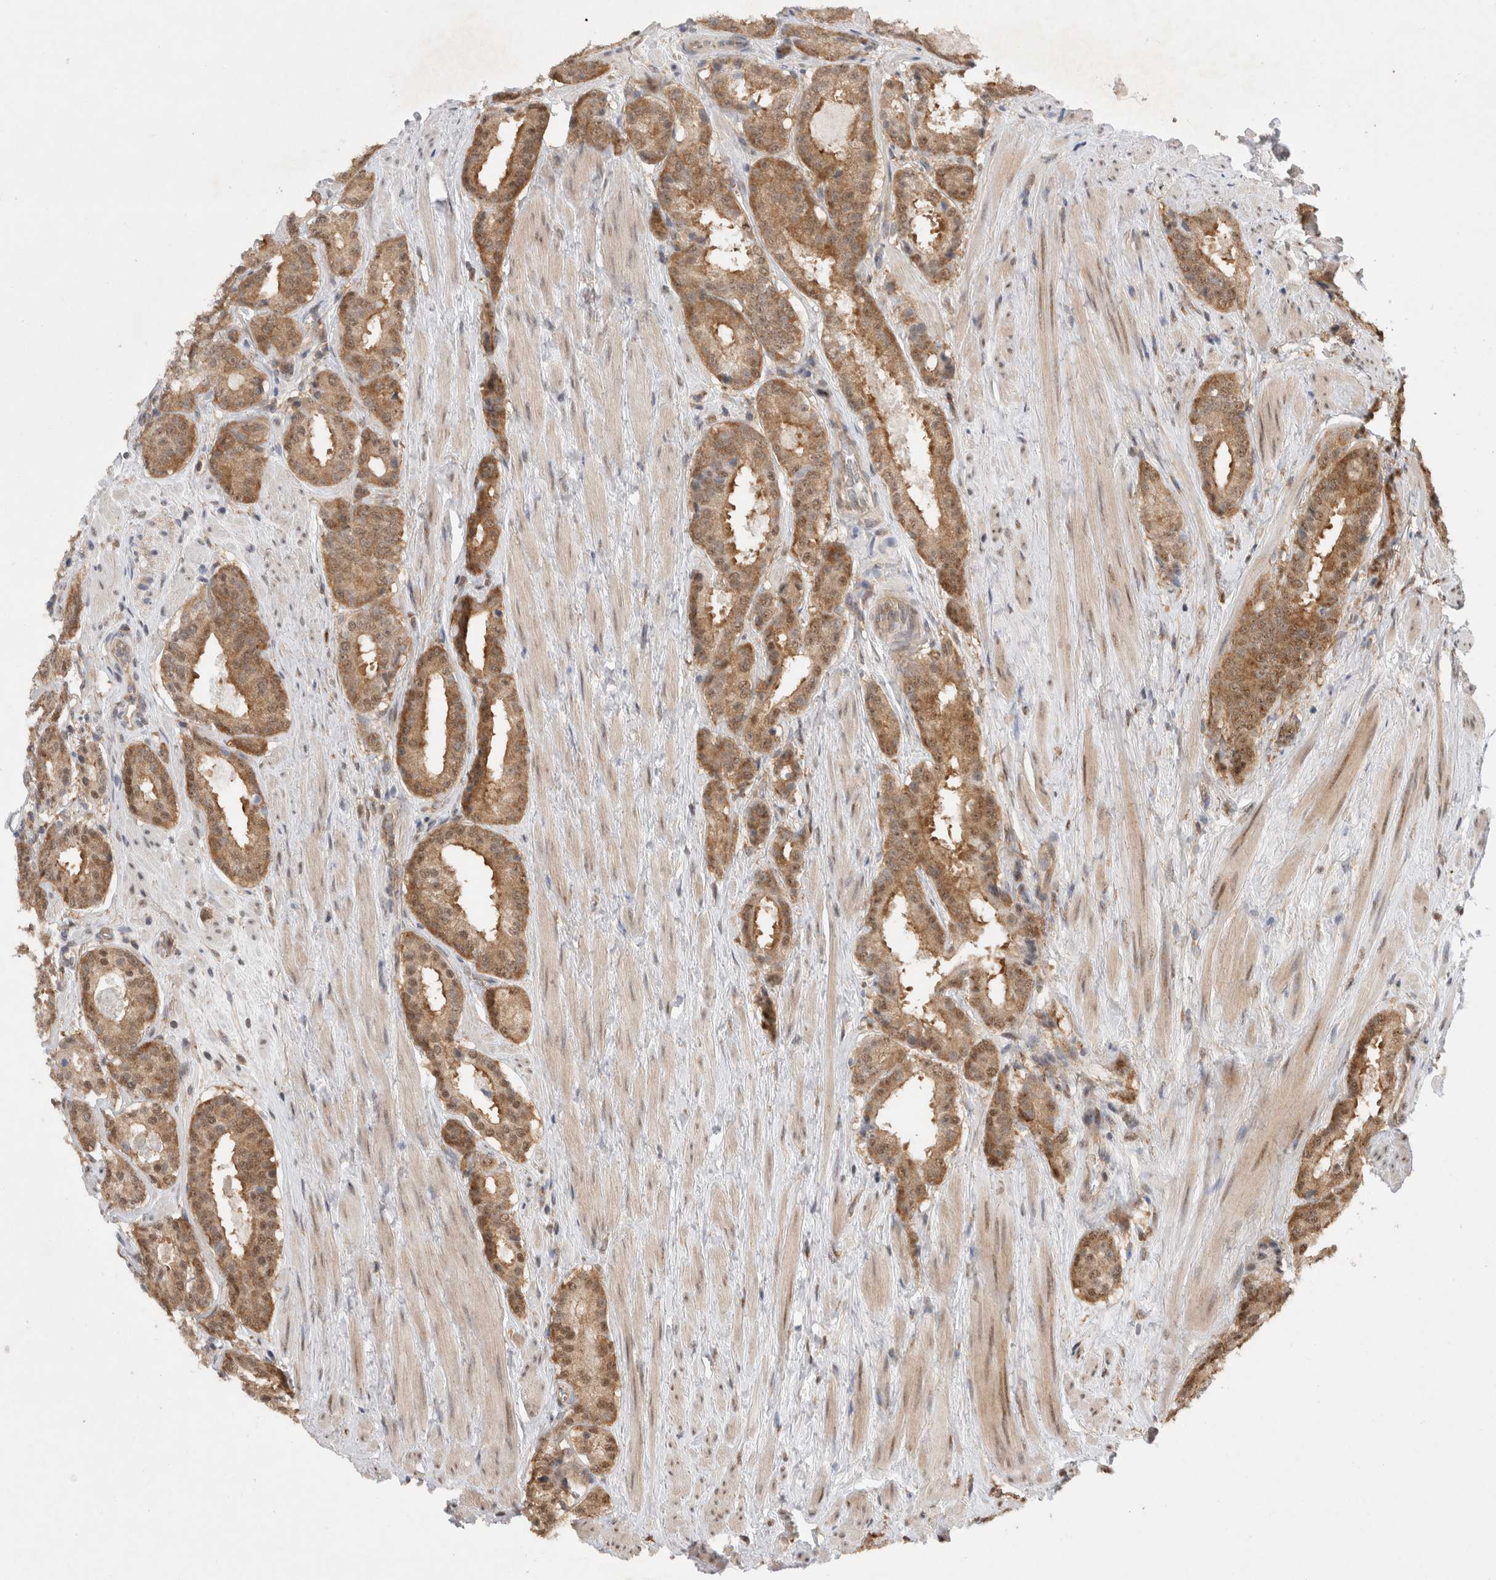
{"staining": {"intensity": "moderate", "quantity": ">75%", "location": "cytoplasmic/membranous"}, "tissue": "prostate cancer", "cell_type": "Tumor cells", "image_type": "cancer", "snomed": [{"axis": "morphology", "description": "Adenocarcinoma, Low grade"}, {"axis": "topography", "description": "Prostate"}], "caption": "Immunohistochemistry (IHC) histopathology image of low-grade adenocarcinoma (prostate) stained for a protein (brown), which reveals medium levels of moderate cytoplasmic/membranous expression in about >75% of tumor cells.", "gene": "WIPF2", "patient": {"sex": "male", "age": 69}}